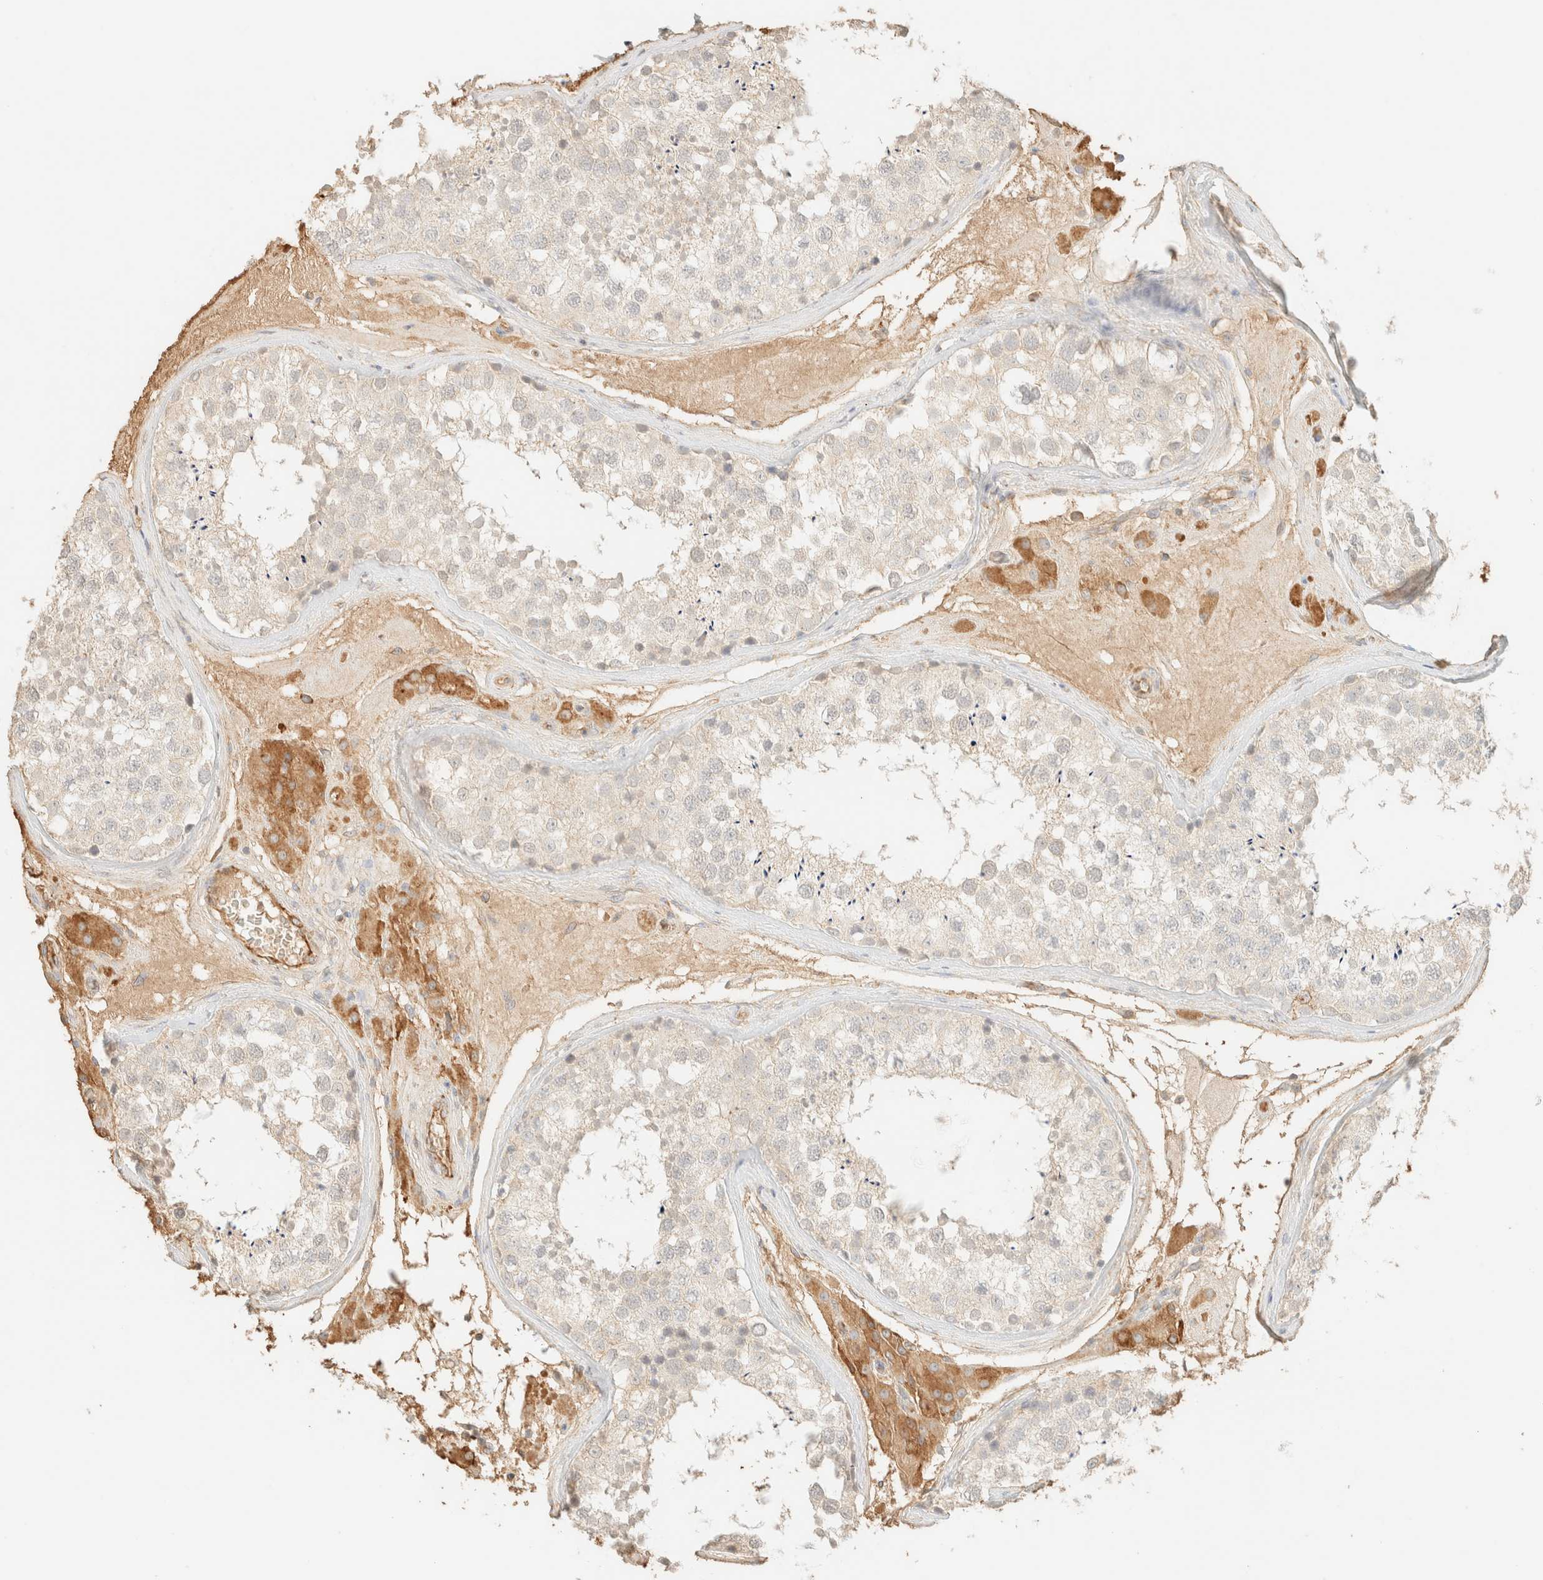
{"staining": {"intensity": "weak", "quantity": "<25%", "location": "cytoplasmic/membranous"}, "tissue": "testis", "cell_type": "Cells in seminiferous ducts", "image_type": "normal", "snomed": [{"axis": "morphology", "description": "Normal tissue, NOS"}, {"axis": "topography", "description": "Testis"}], "caption": "Immunohistochemistry (IHC) histopathology image of normal human testis stained for a protein (brown), which shows no staining in cells in seminiferous ducts. (Immunohistochemistry, brightfield microscopy, high magnification).", "gene": "SPARCL1", "patient": {"sex": "male", "age": 46}}